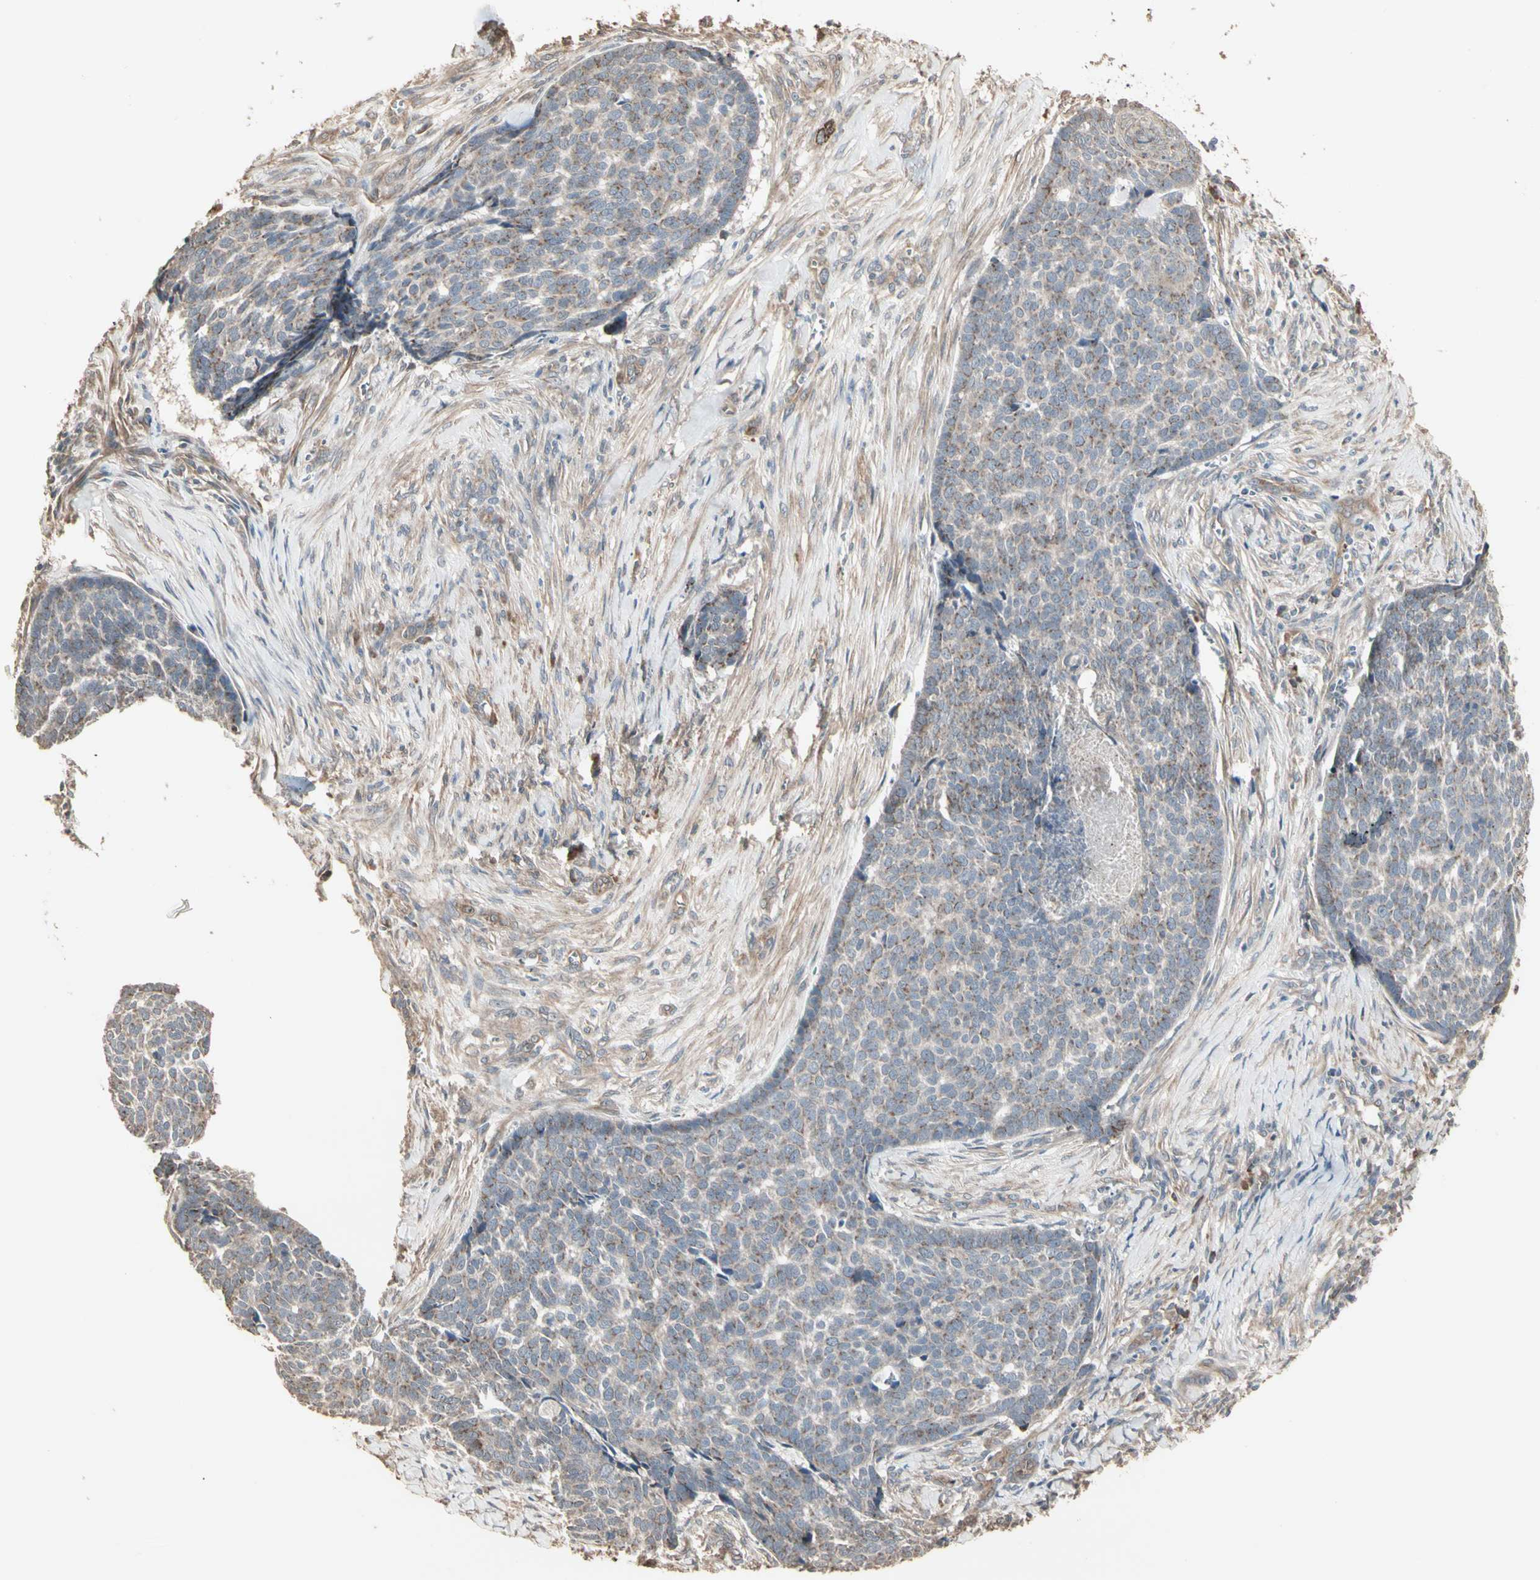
{"staining": {"intensity": "weak", "quantity": "25%-75%", "location": "cytoplasmic/membranous"}, "tissue": "skin cancer", "cell_type": "Tumor cells", "image_type": "cancer", "snomed": [{"axis": "morphology", "description": "Basal cell carcinoma"}, {"axis": "topography", "description": "Skin"}], "caption": "Weak cytoplasmic/membranous protein expression is appreciated in approximately 25%-75% of tumor cells in skin cancer. (DAB IHC with brightfield microscopy, high magnification).", "gene": "GALNT3", "patient": {"sex": "male", "age": 84}}